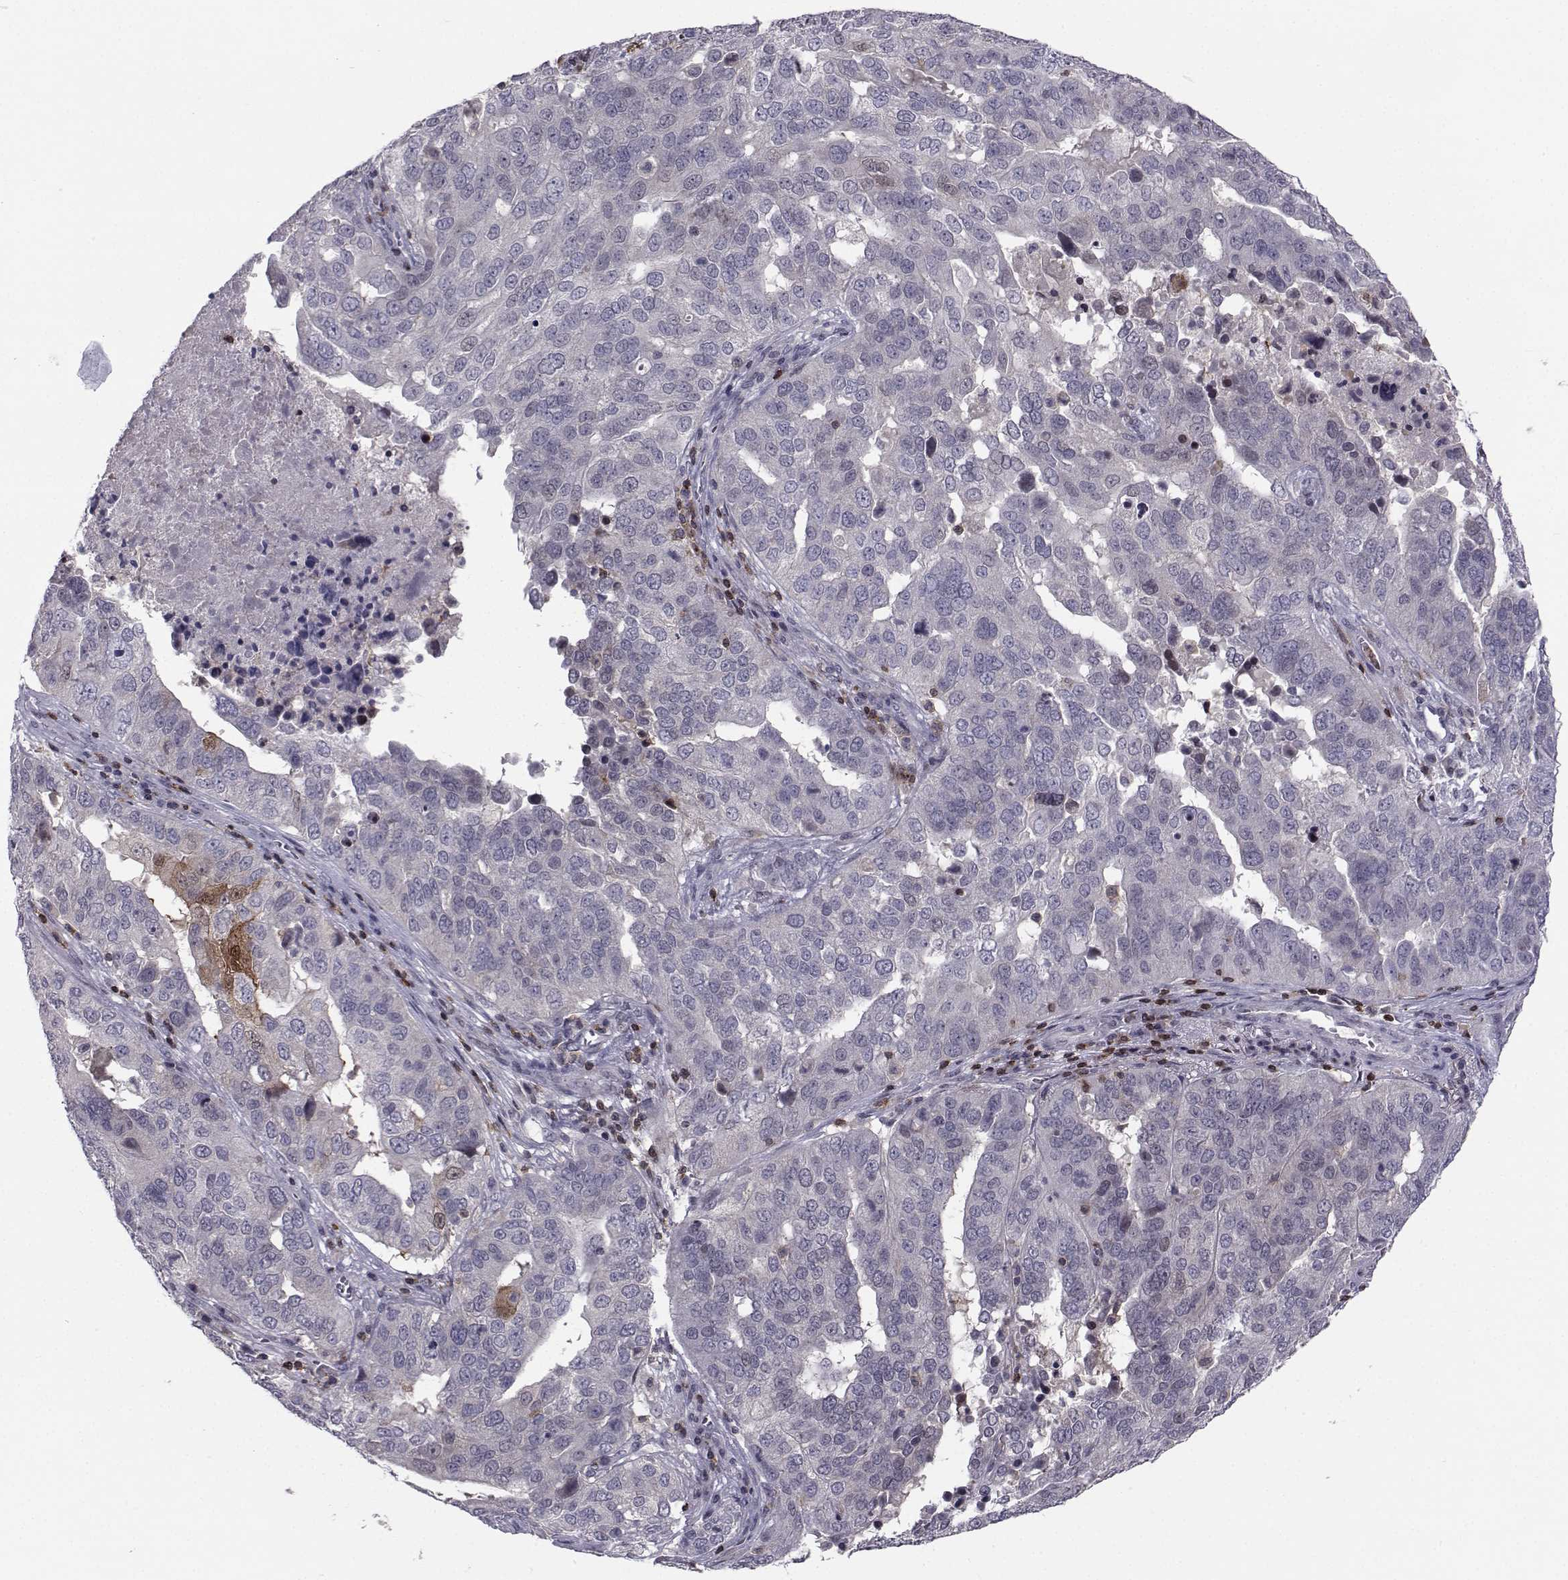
{"staining": {"intensity": "negative", "quantity": "none", "location": "none"}, "tissue": "ovarian cancer", "cell_type": "Tumor cells", "image_type": "cancer", "snomed": [{"axis": "morphology", "description": "Carcinoma, endometroid"}, {"axis": "topography", "description": "Soft tissue"}, {"axis": "topography", "description": "Ovary"}], "caption": "Micrograph shows no significant protein expression in tumor cells of ovarian cancer.", "gene": "PCP4L1", "patient": {"sex": "female", "age": 52}}